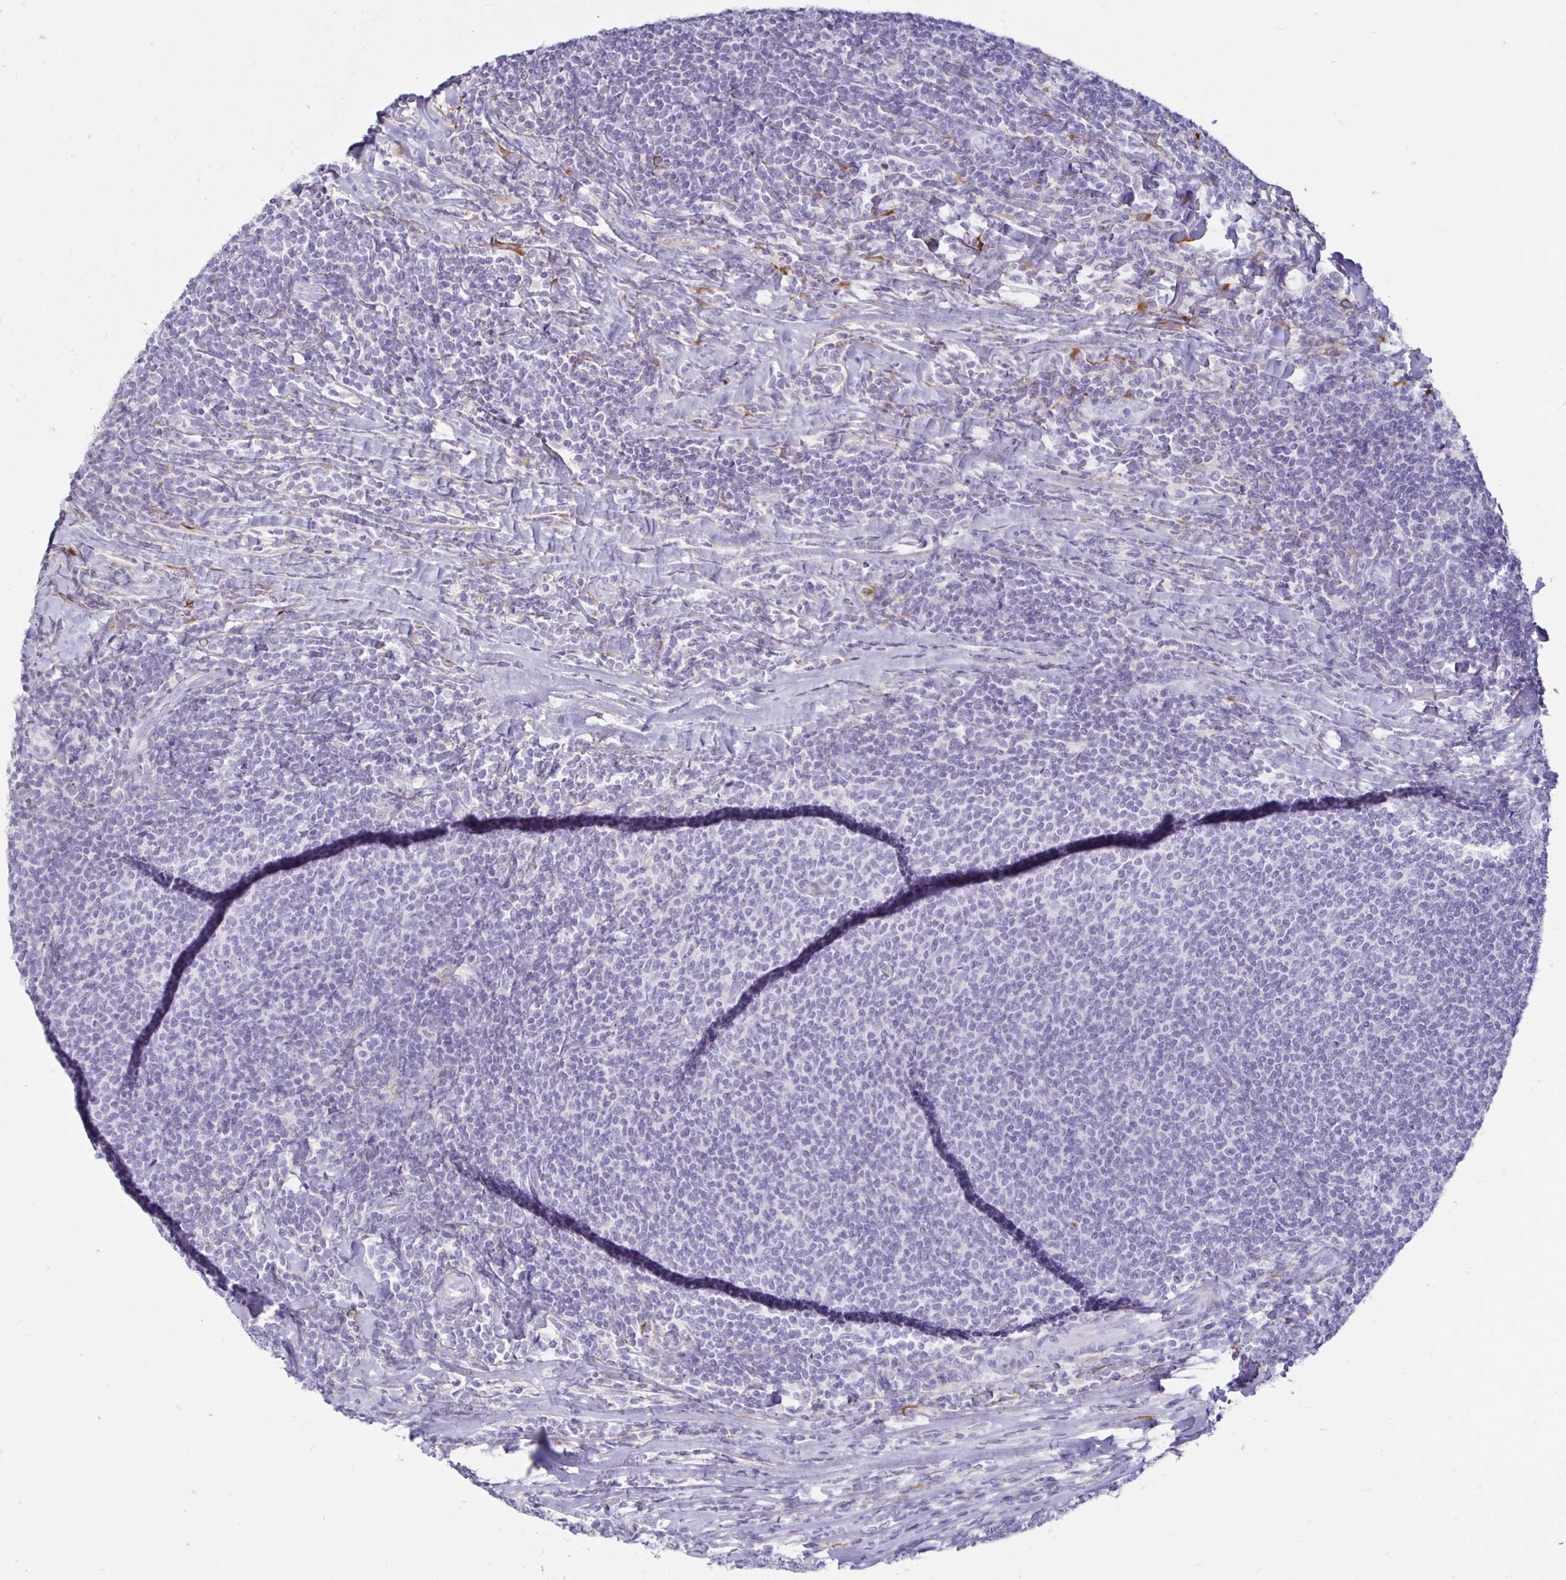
{"staining": {"intensity": "negative", "quantity": "none", "location": "none"}, "tissue": "lymphoma", "cell_type": "Tumor cells", "image_type": "cancer", "snomed": [{"axis": "morphology", "description": "Malignant lymphoma, non-Hodgkin's type, Low grade"}, {"axis": "topography", "description": "Lymph node"}], "caption": "Immunohistochemical staining of low-grade malignant lymphoma, non-Hodgkin's type exhibits no significant positivity in tumor cells.", "gene": "TIMP1", "patient": {"sex": "male", "age": 52}}